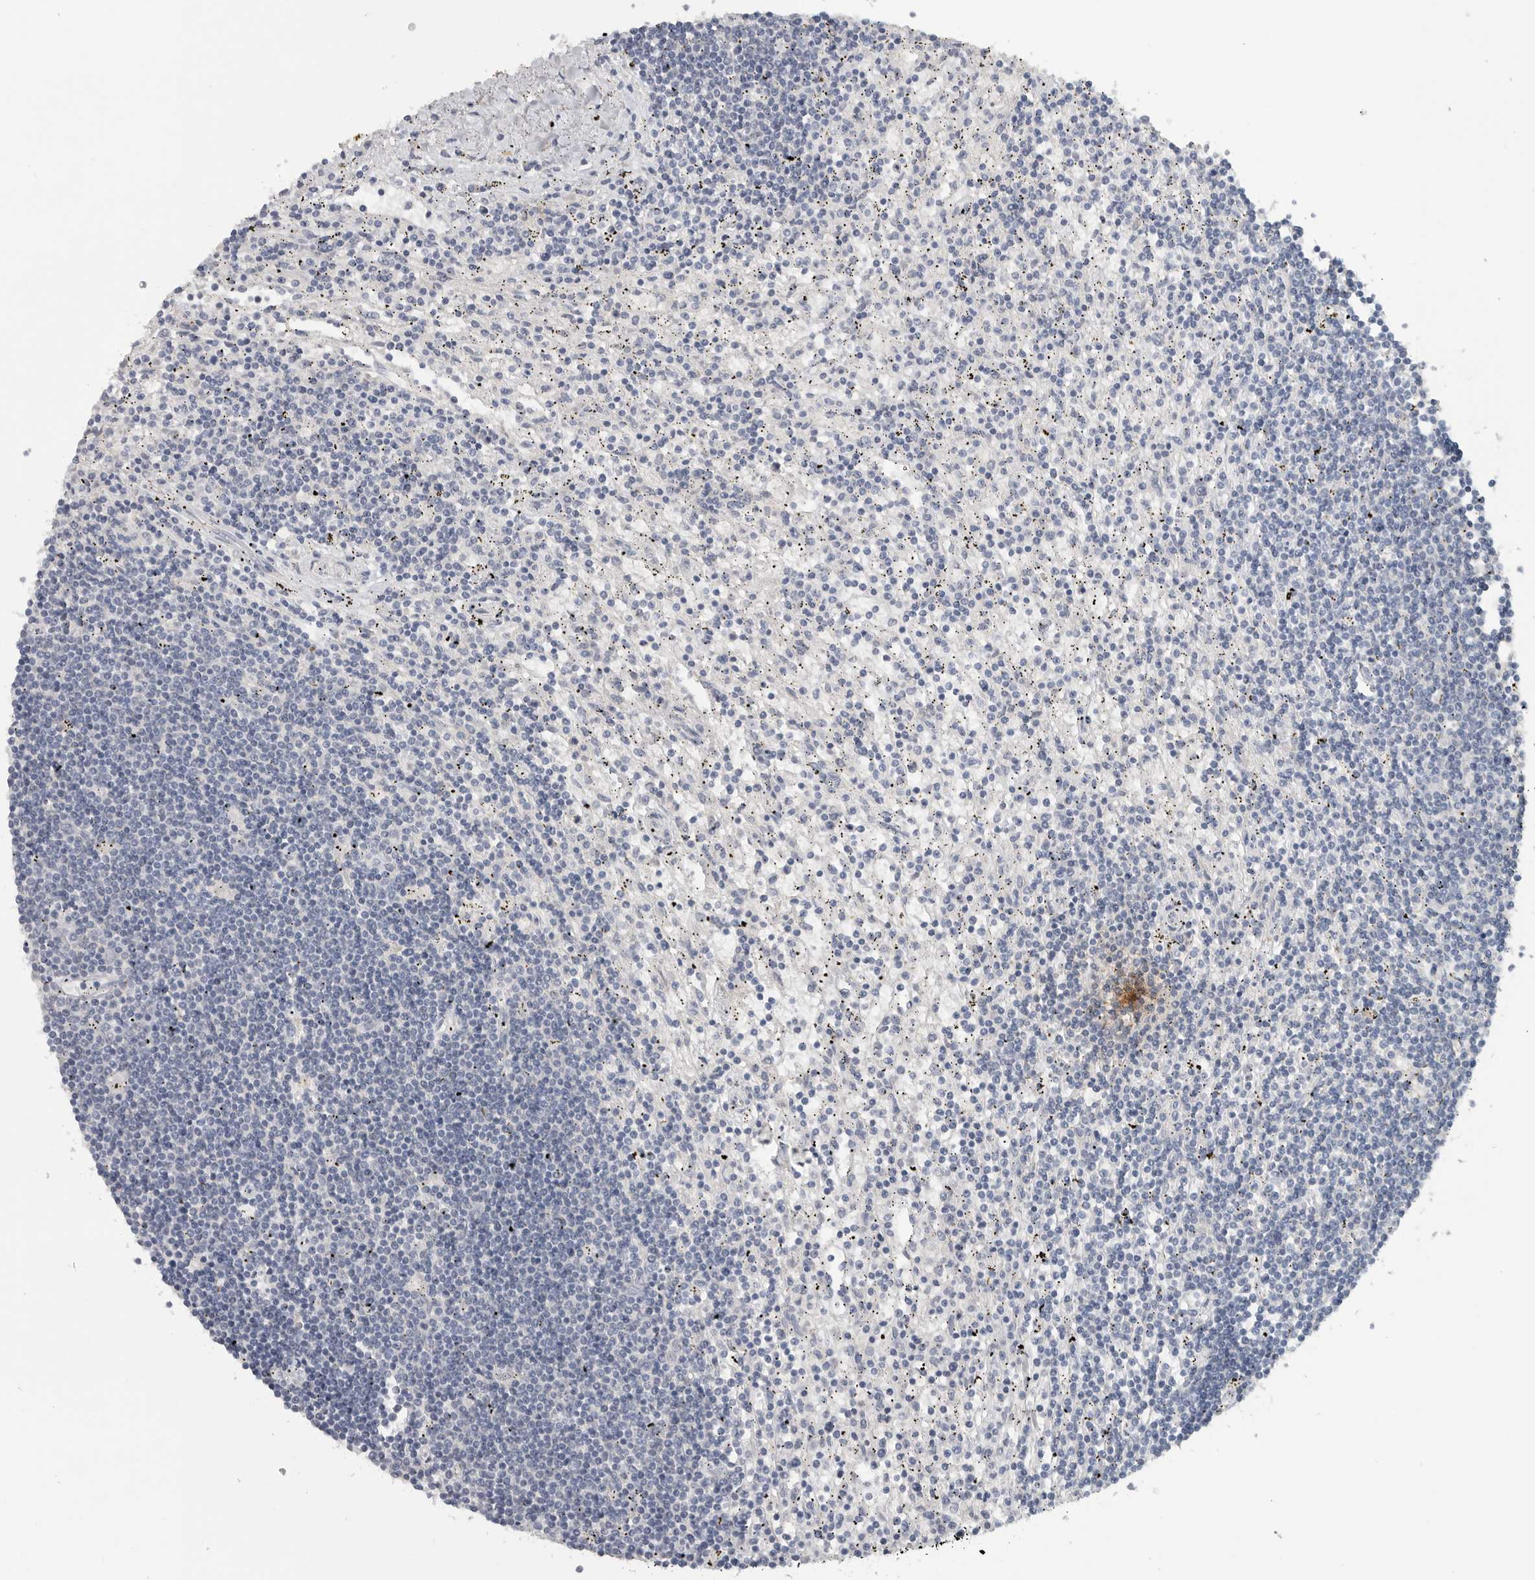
{"staining": {"intensity": "negative", "quantity": "none", "location": "none"}, "tissue": "lymphoma", "cell_type": "Tumor cells", "image_type": "cancer", "snomed": [{"axis": "morphology", "description": "Malignant lymphoma, non-Hodgkin's type, Low grade"}, {"axis": "topography", "description": "Spleen"}], "caption": "This histopathology image is of malignant lymphoma, non-Hodgkin's type (low-grade) stained with immunohistochemistry to label a protein in brown with the nuclei are counter-stained blue. There is no positivity in tumor cells. (Immunohistochemistry (ihc), brightfield microscopy, high magnification).", "gene": "REG4", "patient": {"sex": "male", "age": 76}}